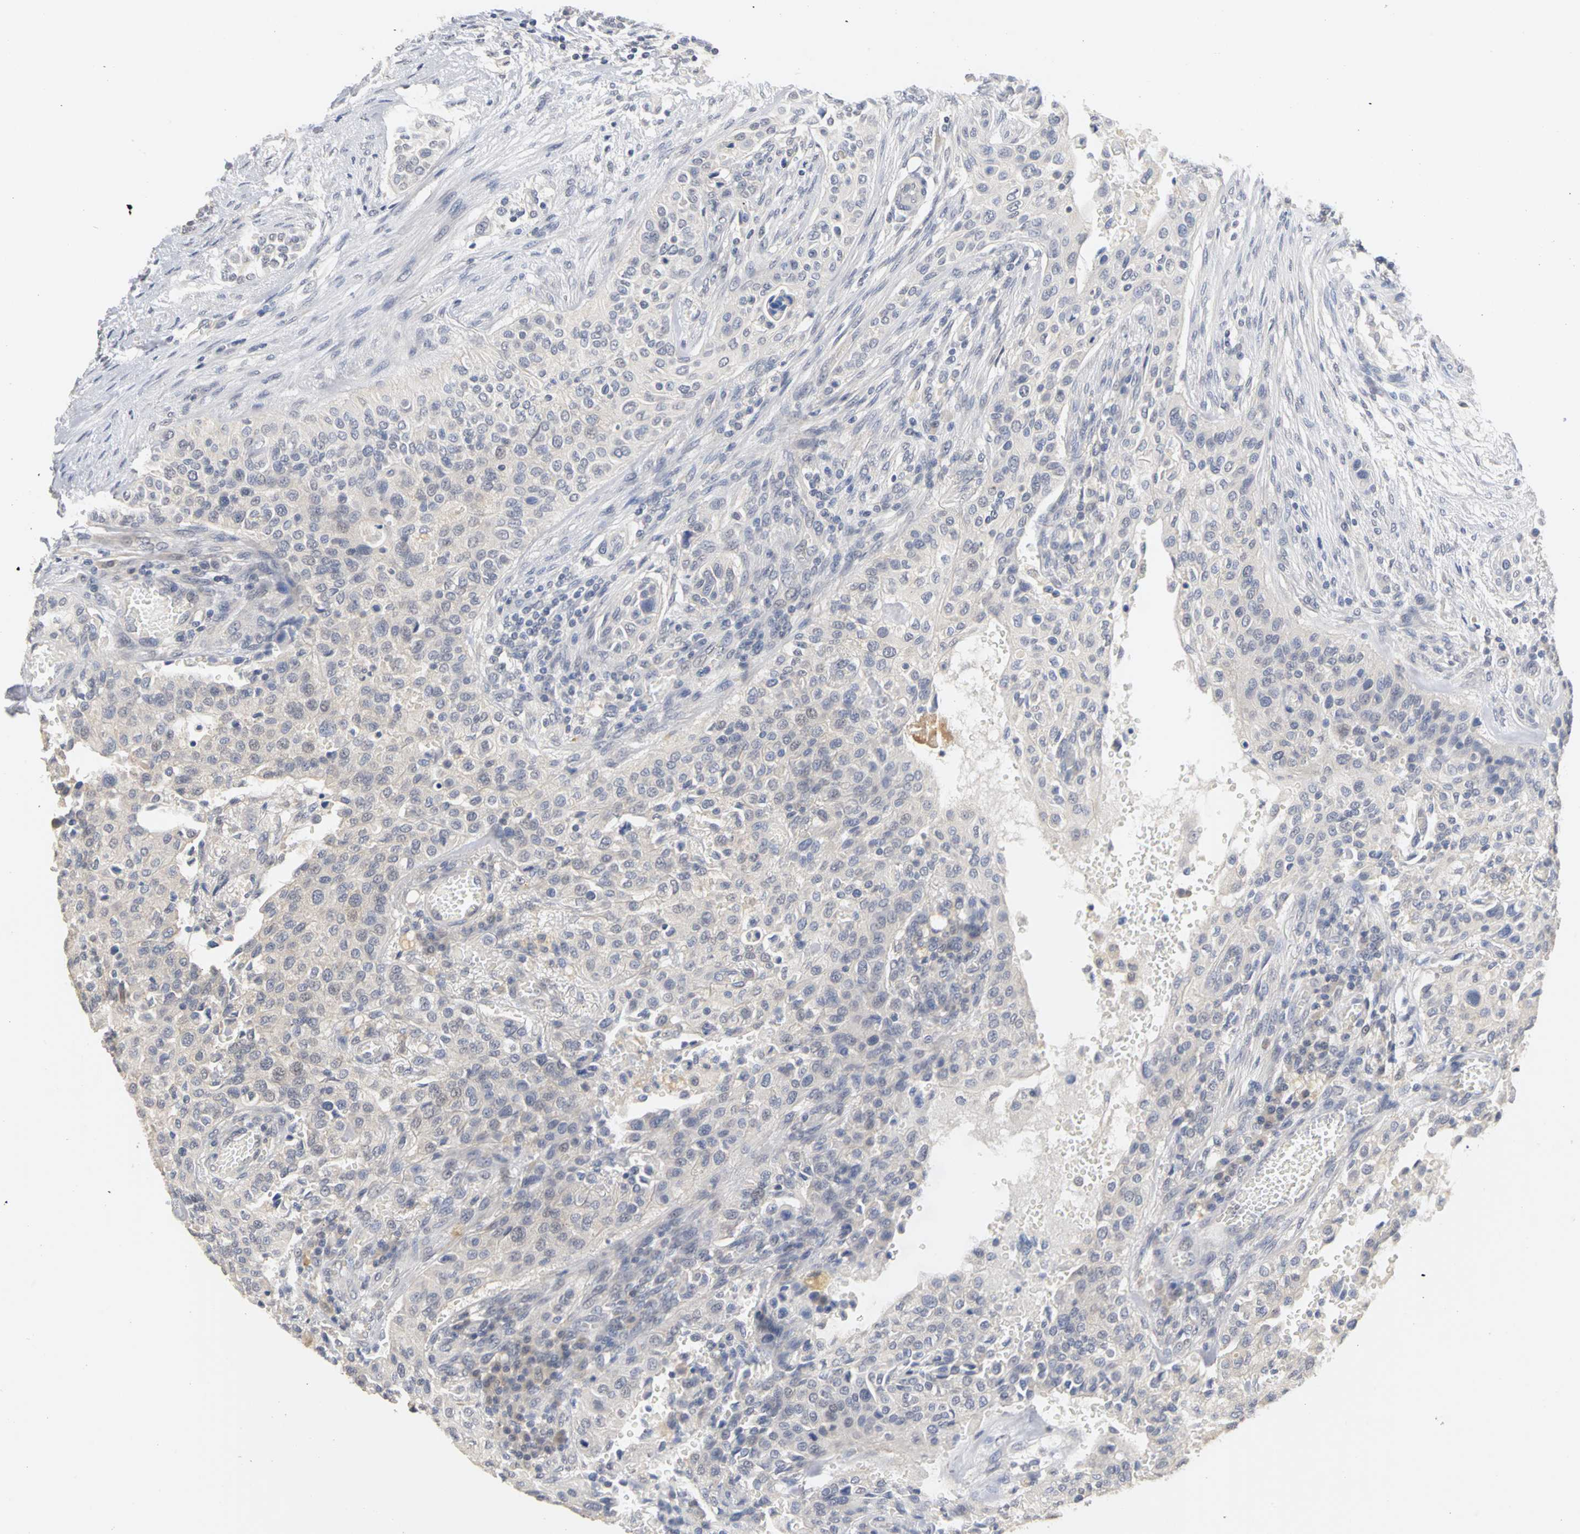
{"staining": {"intensity": "negative", "quantity": "none", "location": "none"}, "tissue": "urothelial cancer", "cell_type": "Tumor cells", "image_type": "cancer", "snomed": [{"axis": "morphology", "description": "Urothelial carcinoma, High grade"}, {"axis": "topography", "description": "Urinary bladder"}], "caption": "Immunohistochemistry (IHC) micrograph of neoplastic tissue: human urothelial cancer stained with DAB (3,3'-diaminobenzidine) exhibits no significant protein staining in tumor cells.", "gene": "PGR", "patient": {"sex": "male", "age": 74}}